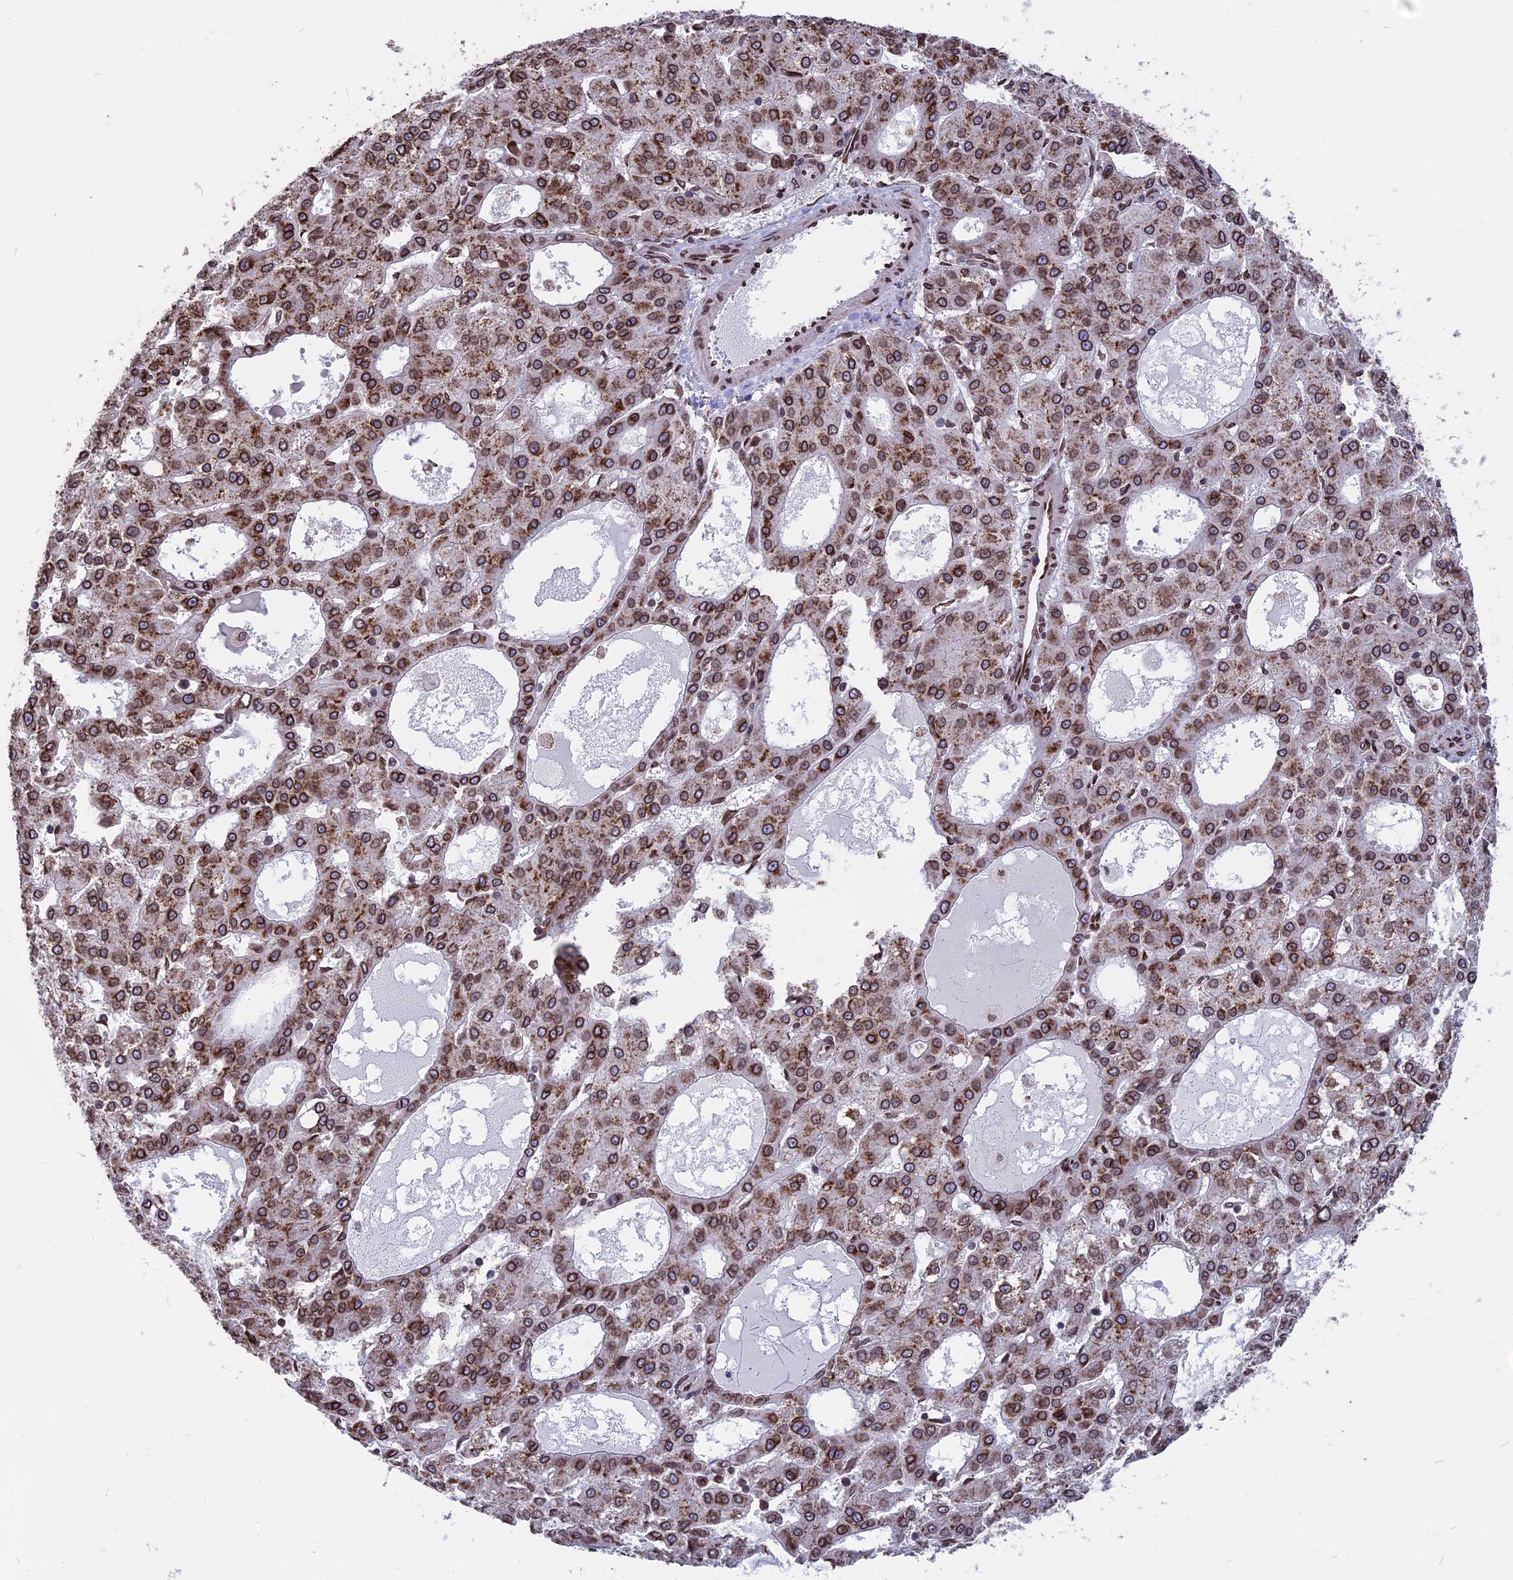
{"staining": {"intensity": "strong", "quantity": ">75%", "location": "cytoplasmic/membranous,nuclear"}, "tissue": "liver cancer", "cell_type": "Tumor cells", "image_type": "cancer", "snomed": [{"axis": "morphology", "description": "Carcinoma, Hepatocellular, NOS"}, {"axis": "topography", "description": "Liver"}], "caption": "Brown immunohistochemical staining in hepatocellular carcinoma (liver) reveals strong cytoplasmic/membranous and nuclear positivity in about >75% of tumor cells.", "gene": "PTCHD4", "patient": {"sex": "male", "age": 47}}